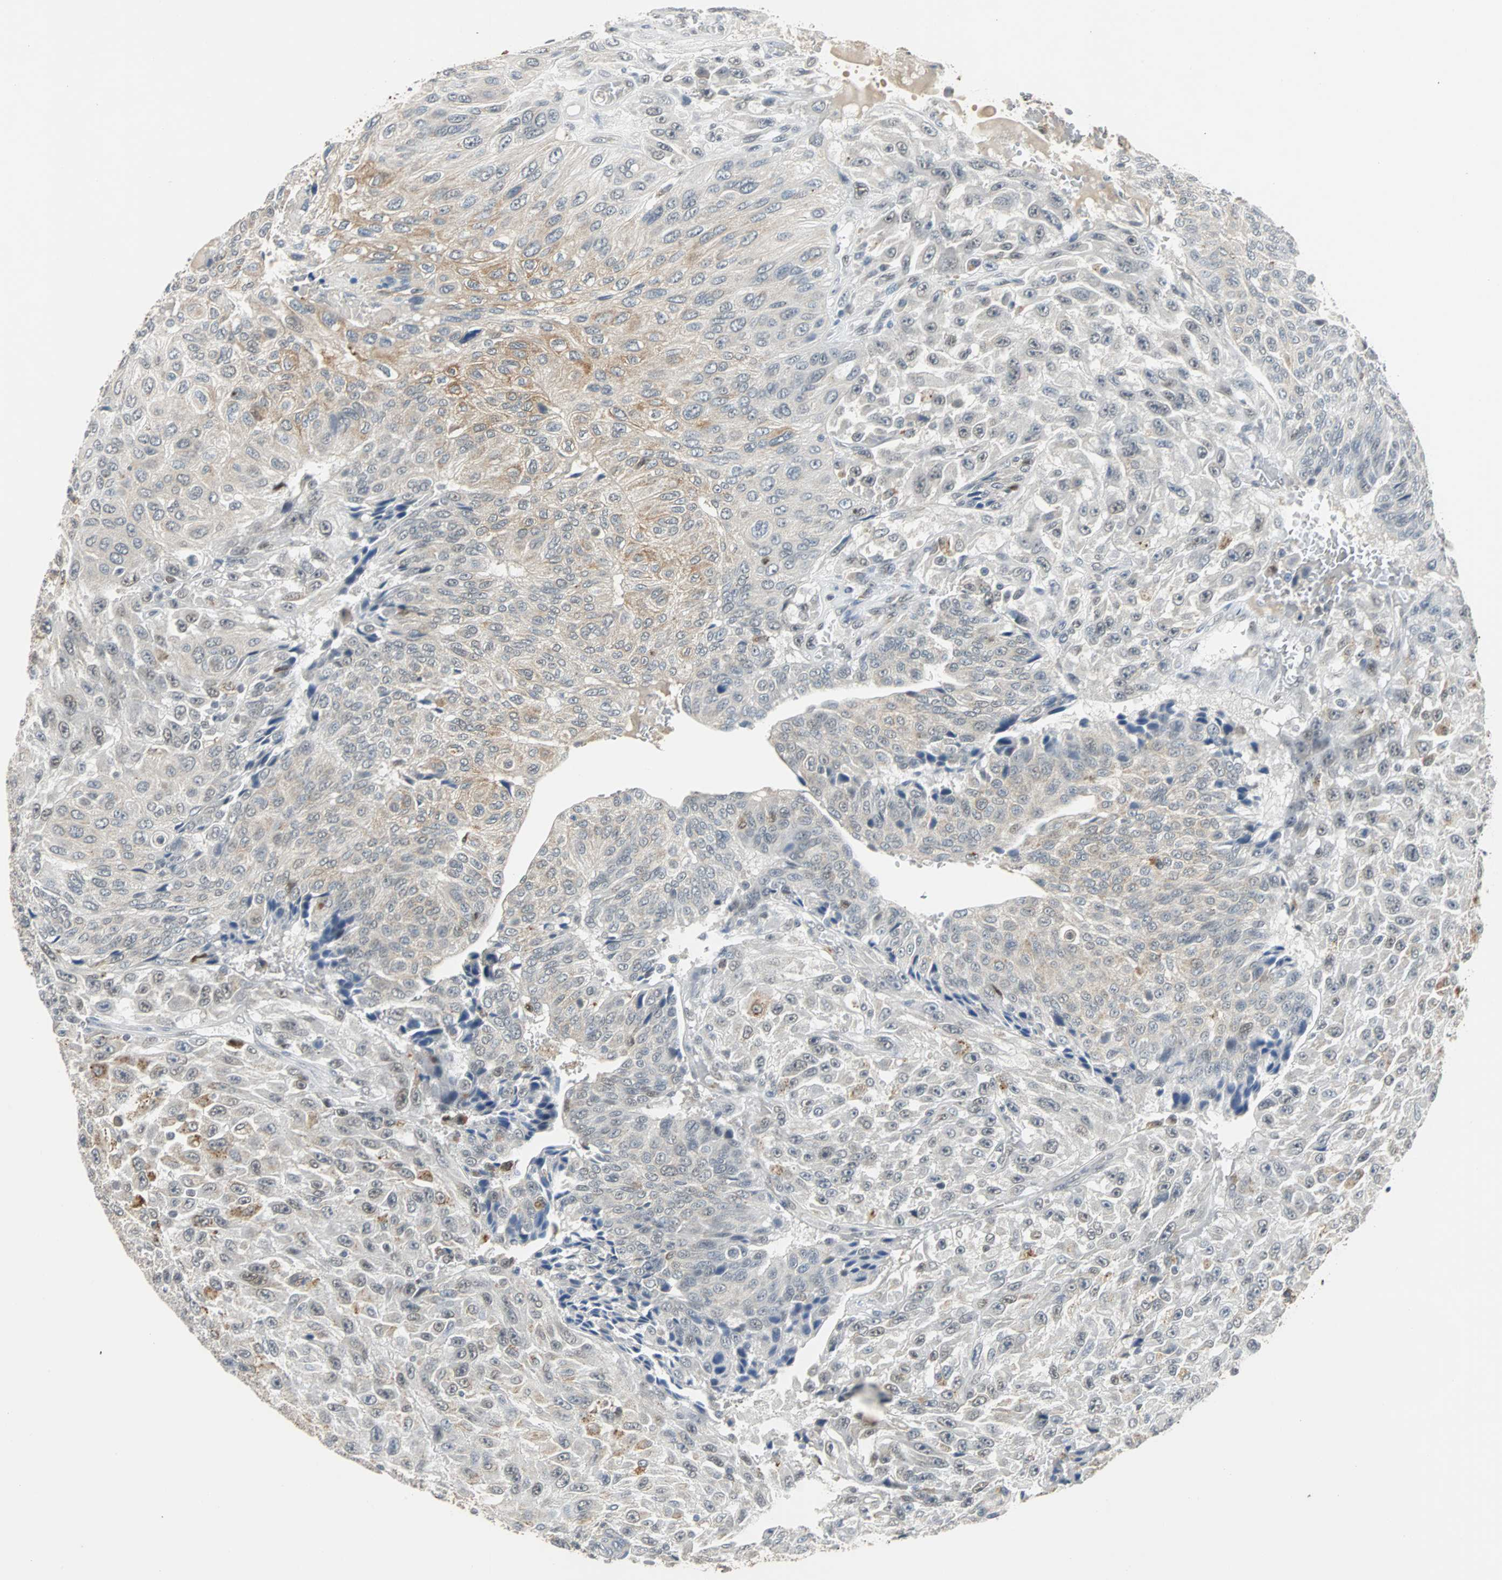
{"staining": {"intensity": "weak", "quantity": "25%-75%", "location": "cytoplasmic/membranous,nuclear"}, "tissue": "urothelial cancer", "cell_type": "Tumor cells", "image_type": "cancer", "snomed": [{"axis": "morphology", "description": "Urothelial carcinoma, High grade"}, {"axis": "topography", "description": "Urinary bladder"}], "caption": "Urothelial cancer was stained to show a protein in brown. There is low levels of weak cytoplasmic/membranous and nuclear positivity in approximately 25%-75% of tumor cells.", "gene": "HLX", "patient": {"sex": "male", "age": 66}}